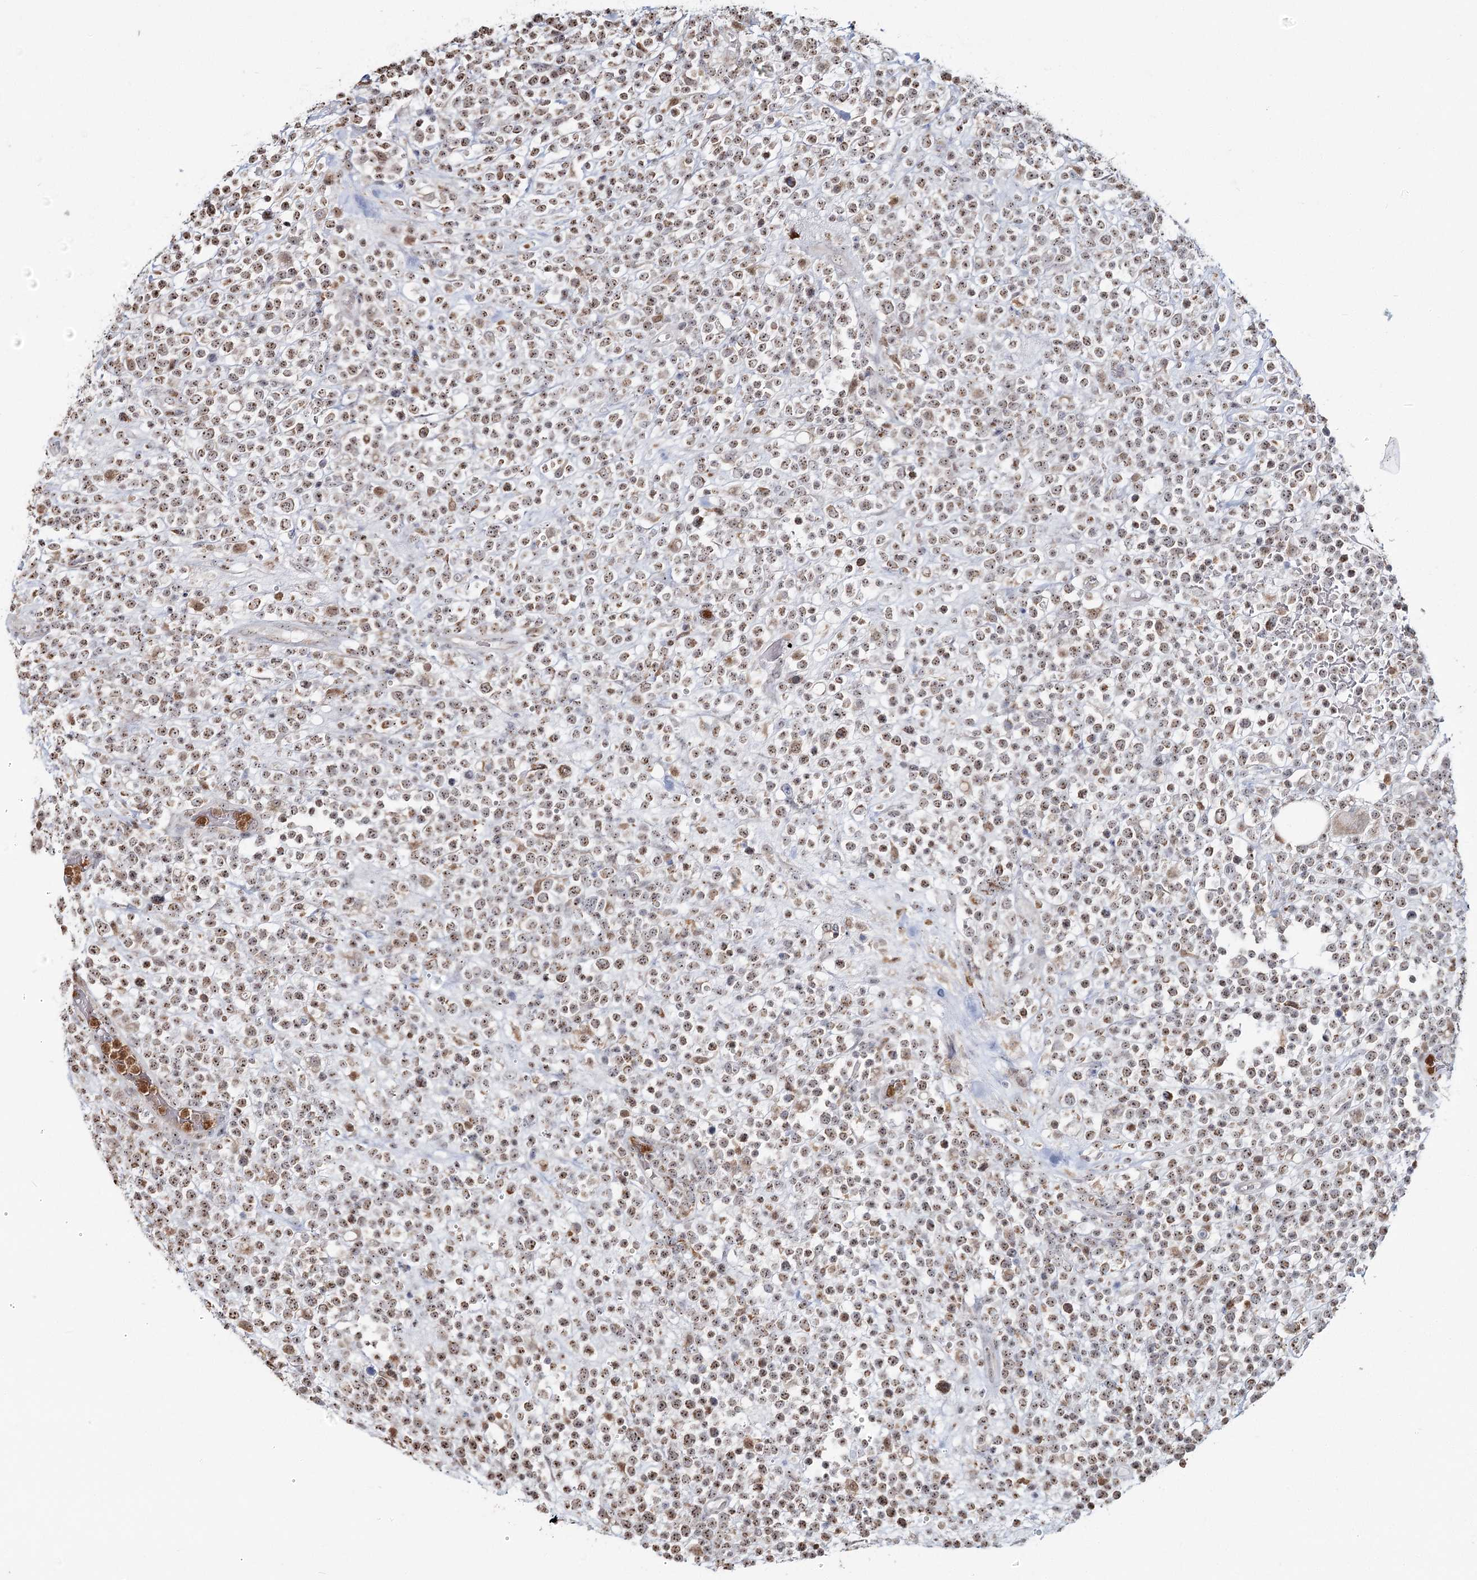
{"staining": {"intensity": "moderate", "quantity": ">75%", "location": "nuclear"}, "tissue": "lymphoma", "cell_type": "Tumor cells", "image_type": "cancer", "snomed": [{"axis": "morphology", "description": "Malignant lymphoma, non-Hodgkin's type, High grade"}, {"axis": "topography", "description": "Colon"}], "caption": "High-power microscopy captured an immunohistochemistry (IHC) photomicrograph of malignant lymphoma, non-Hodgkin's type (high-grade), revealing moderate nuclear staining in approximately >75% of tumor cells.", "gene": "ATAD1", "patient": {"sex": "female", "age": 53}}